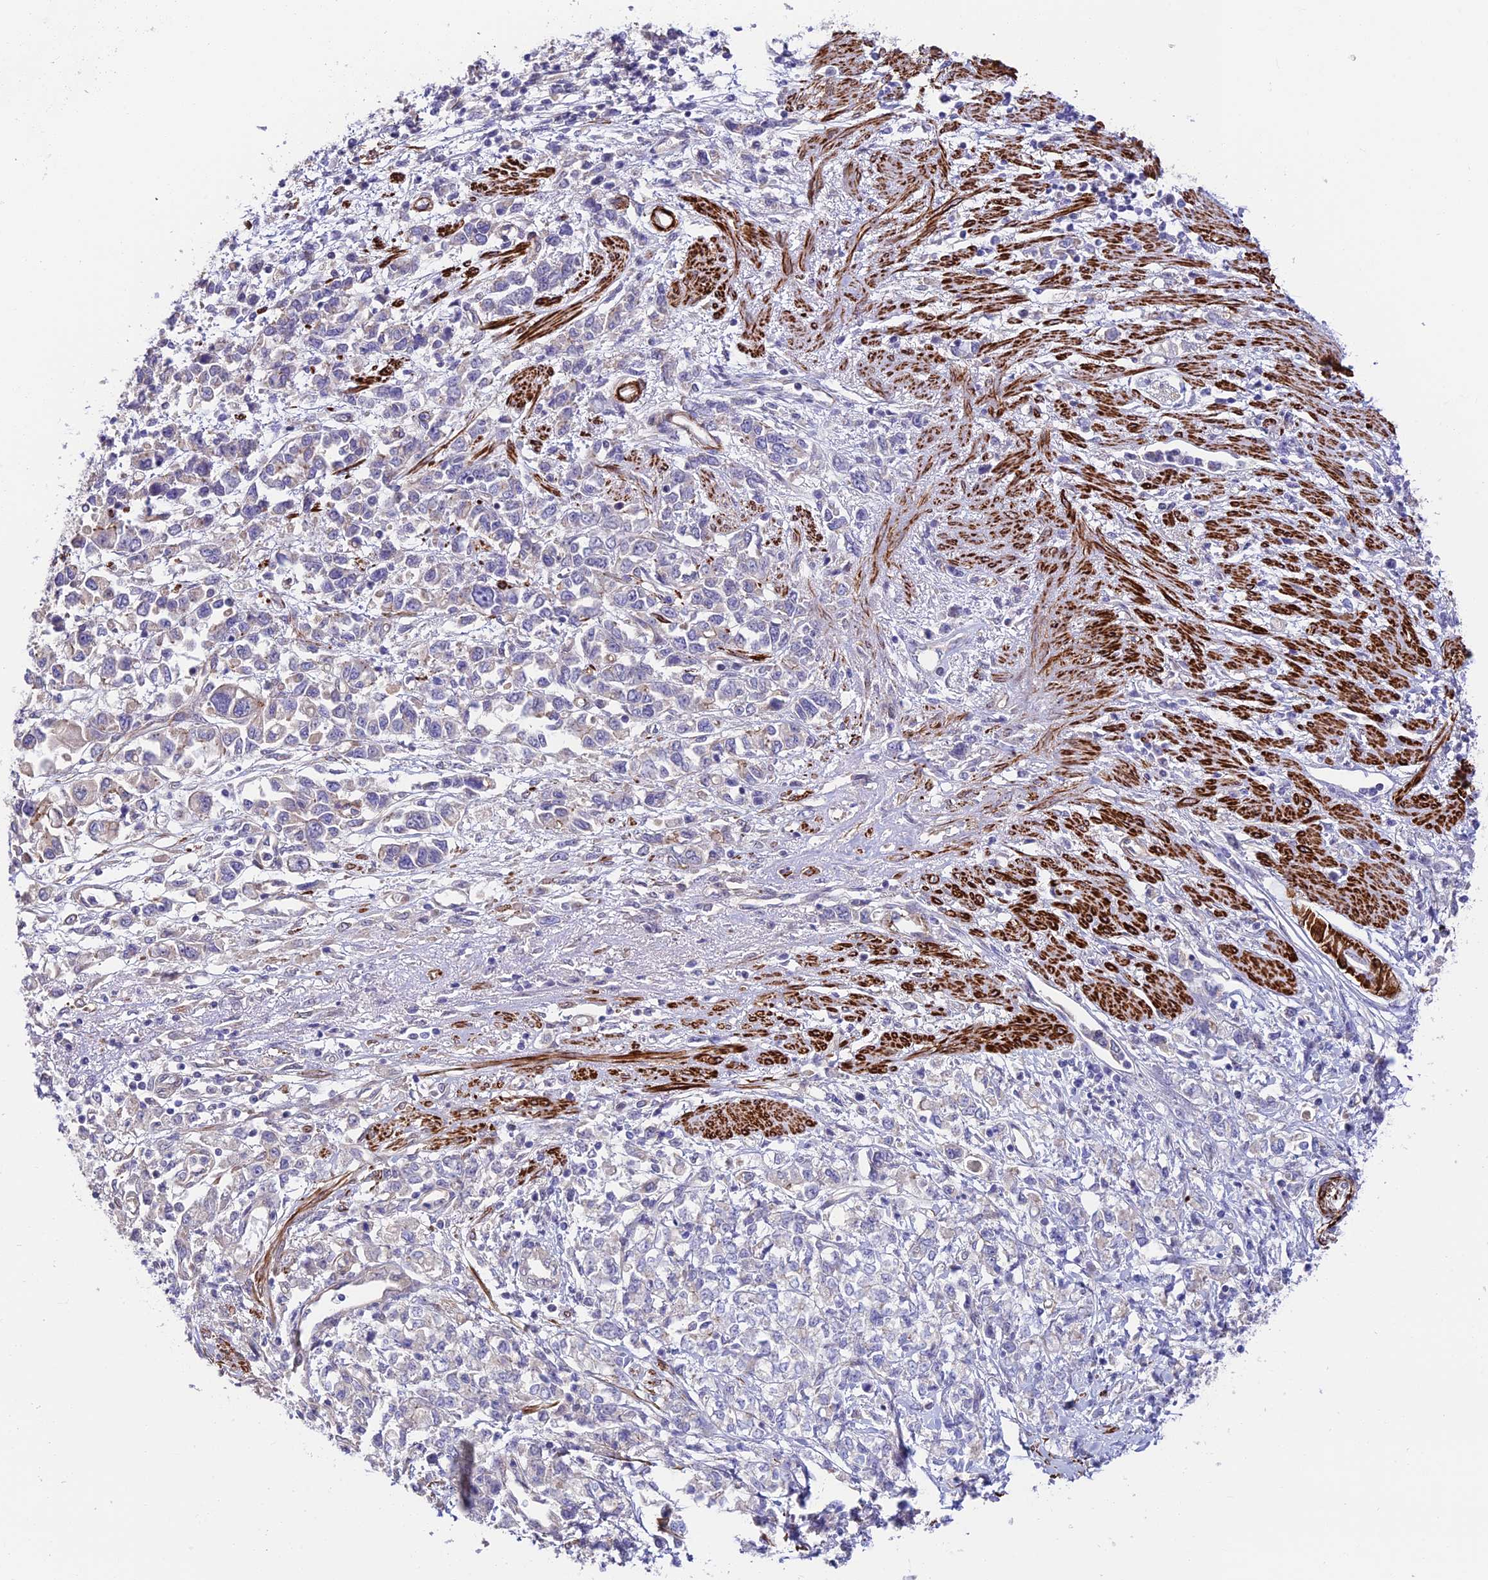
{"staining": {"intensity": "negative", "quantity": "none", "location": "none"}, "tissue": "stomach cancer", "cell_type": "Tumor cells", "image_type": "cancer", "snomed": [{"axis": "morphology", "description": "Adenocarcinoma, NOS"}, {"axis": "topography", "description": "Stomach"}], "caption": "Tumor cells are negative for protein expression in human stomach adenocarcinoma.", "gene": "ANKRD50", "patient": {"sex": "female", "age": 76}}